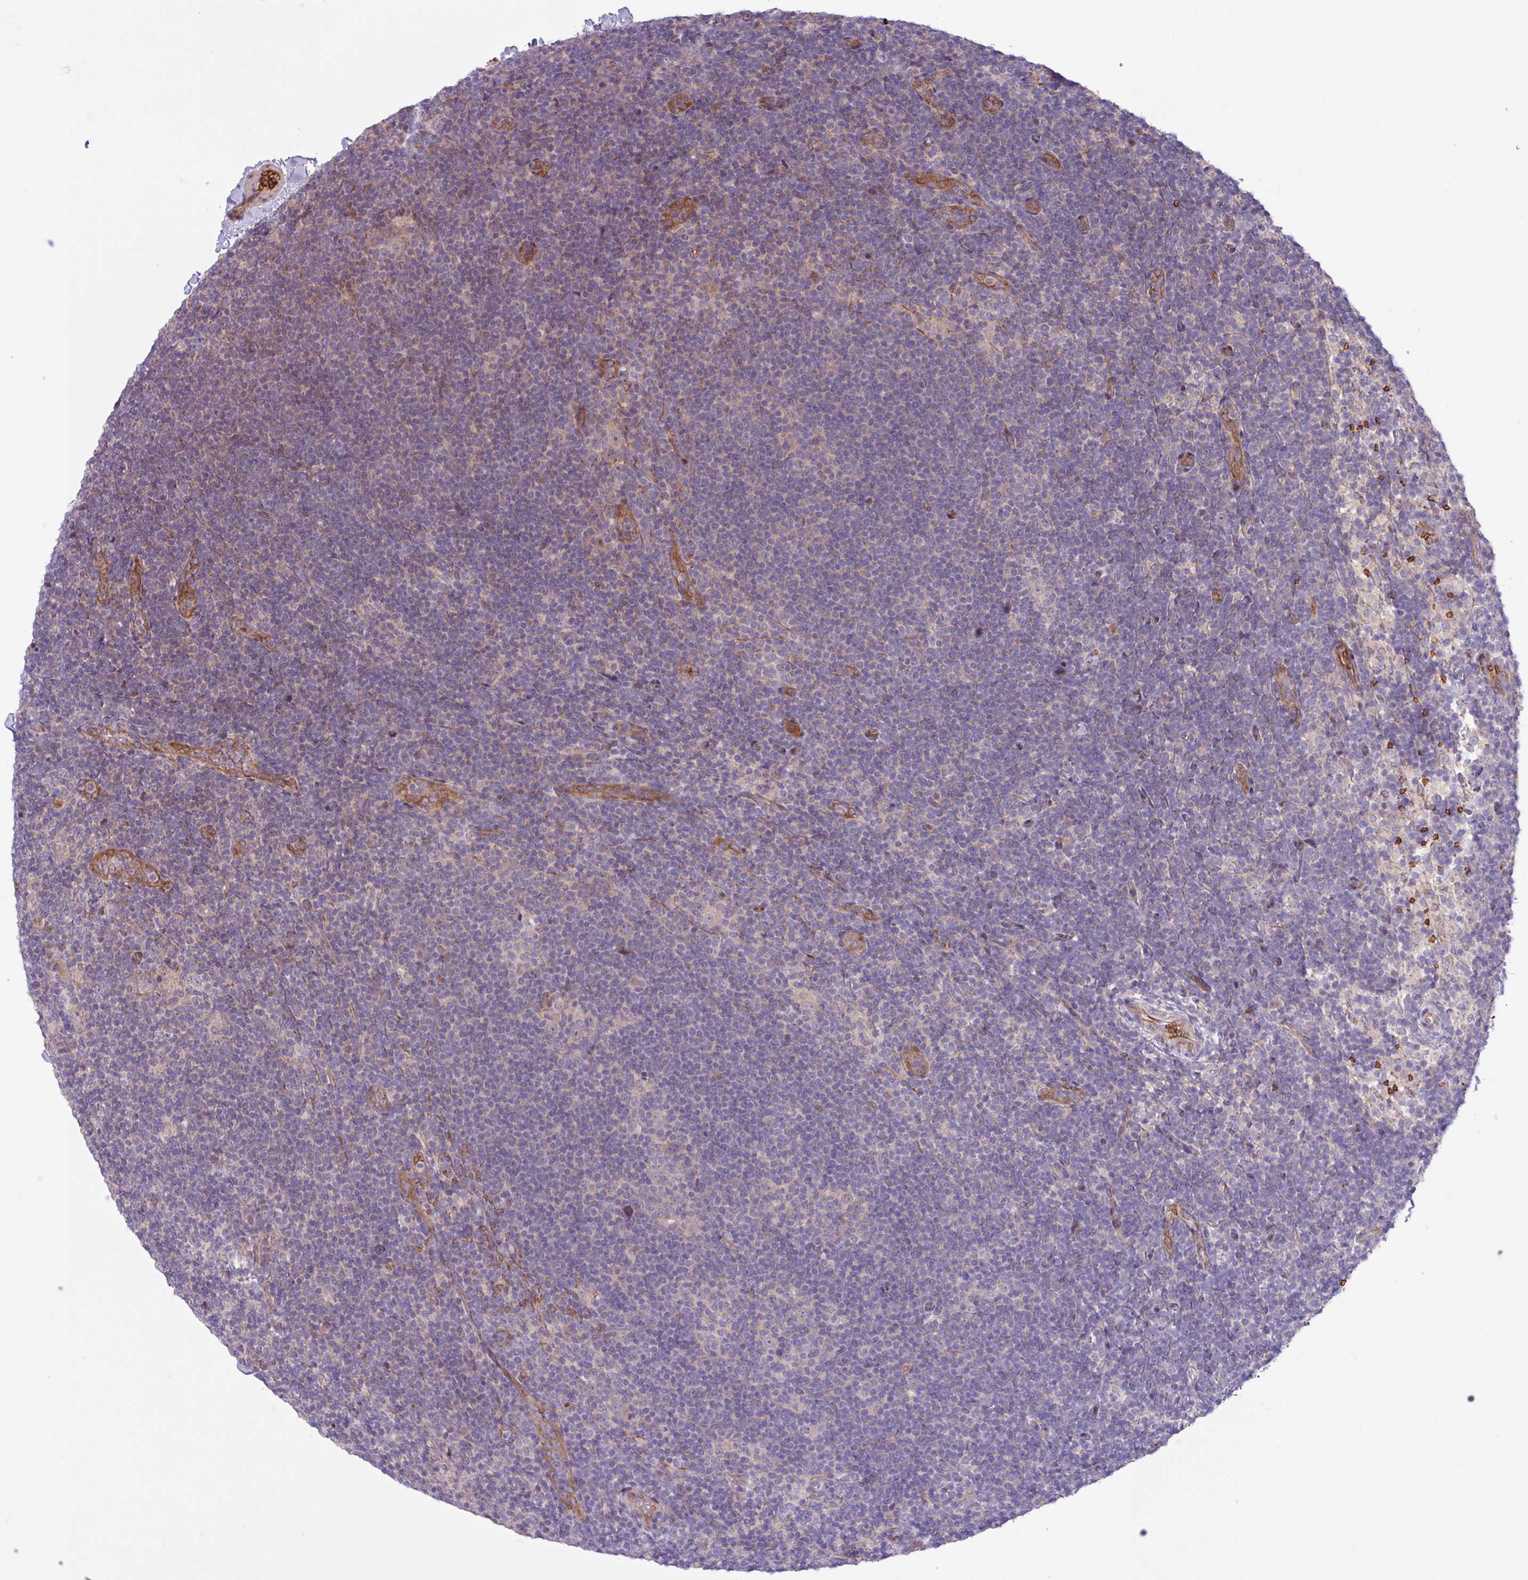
{"staining": {"intensity": "negative", "quantity": "none", "location": "none"}, "tissue": "lymphoma", "cell_type": "Tumor cells", "image_type": "cancer", "snomed": [{"axis": "morphology", "description": "Hodgkin's disease, NOS"}, {"axis": "topography", "description": "Lymph node"}], "caption": "Micrograph shows no protein expression in tumor cells of Hodgkin's disease tissue. (Stains: DAB immunohistochemistry (IHC) with hematoxylin counter stain, Microscopy: brightfield microscopy at high magnification).", "gene": "RAD21L1", "patient": {"sex": "female", "age": 57}}